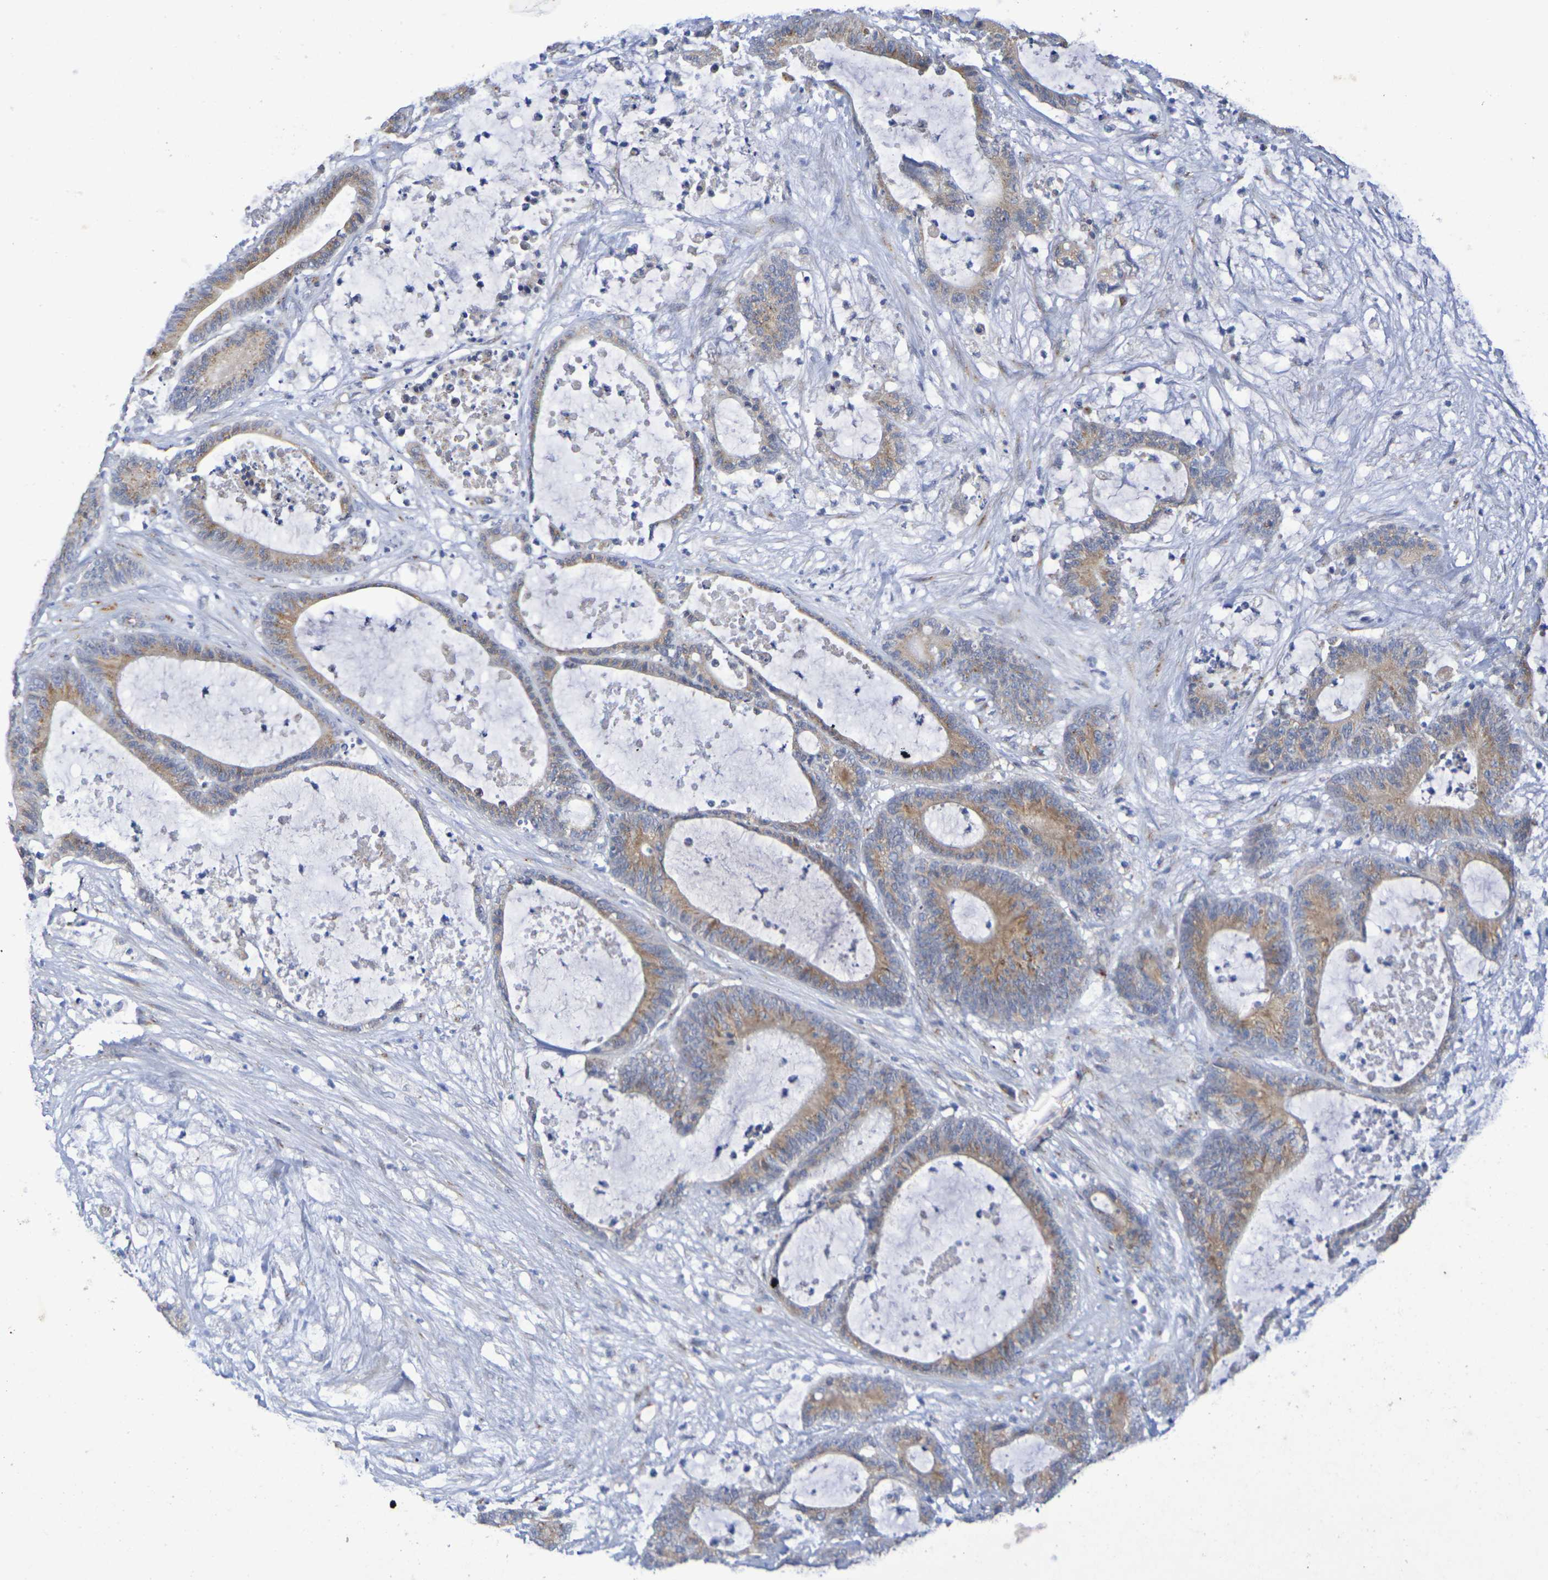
{"staining": {"intensity": "moderate", "quantity": ">75%", "location": "cytoplasmic/membranous"}, "tissue": "colorectal cancer", "cell_type": "Tumor cells", "image_type": "cancer", "snomed": [{"axis": "morphology", "description": "Adenocarcinoma, NOS"}, {"axis": "topography", "description": "Colon"}], "caption": "A micrograph of adenocarcinoma (colorectal) stained for a protein demonstrates moderate cytoplasmic/membranous brown staining in tumor cells.", "gene": "DCP2", "patient": {"sex": "female", "age": 84}}